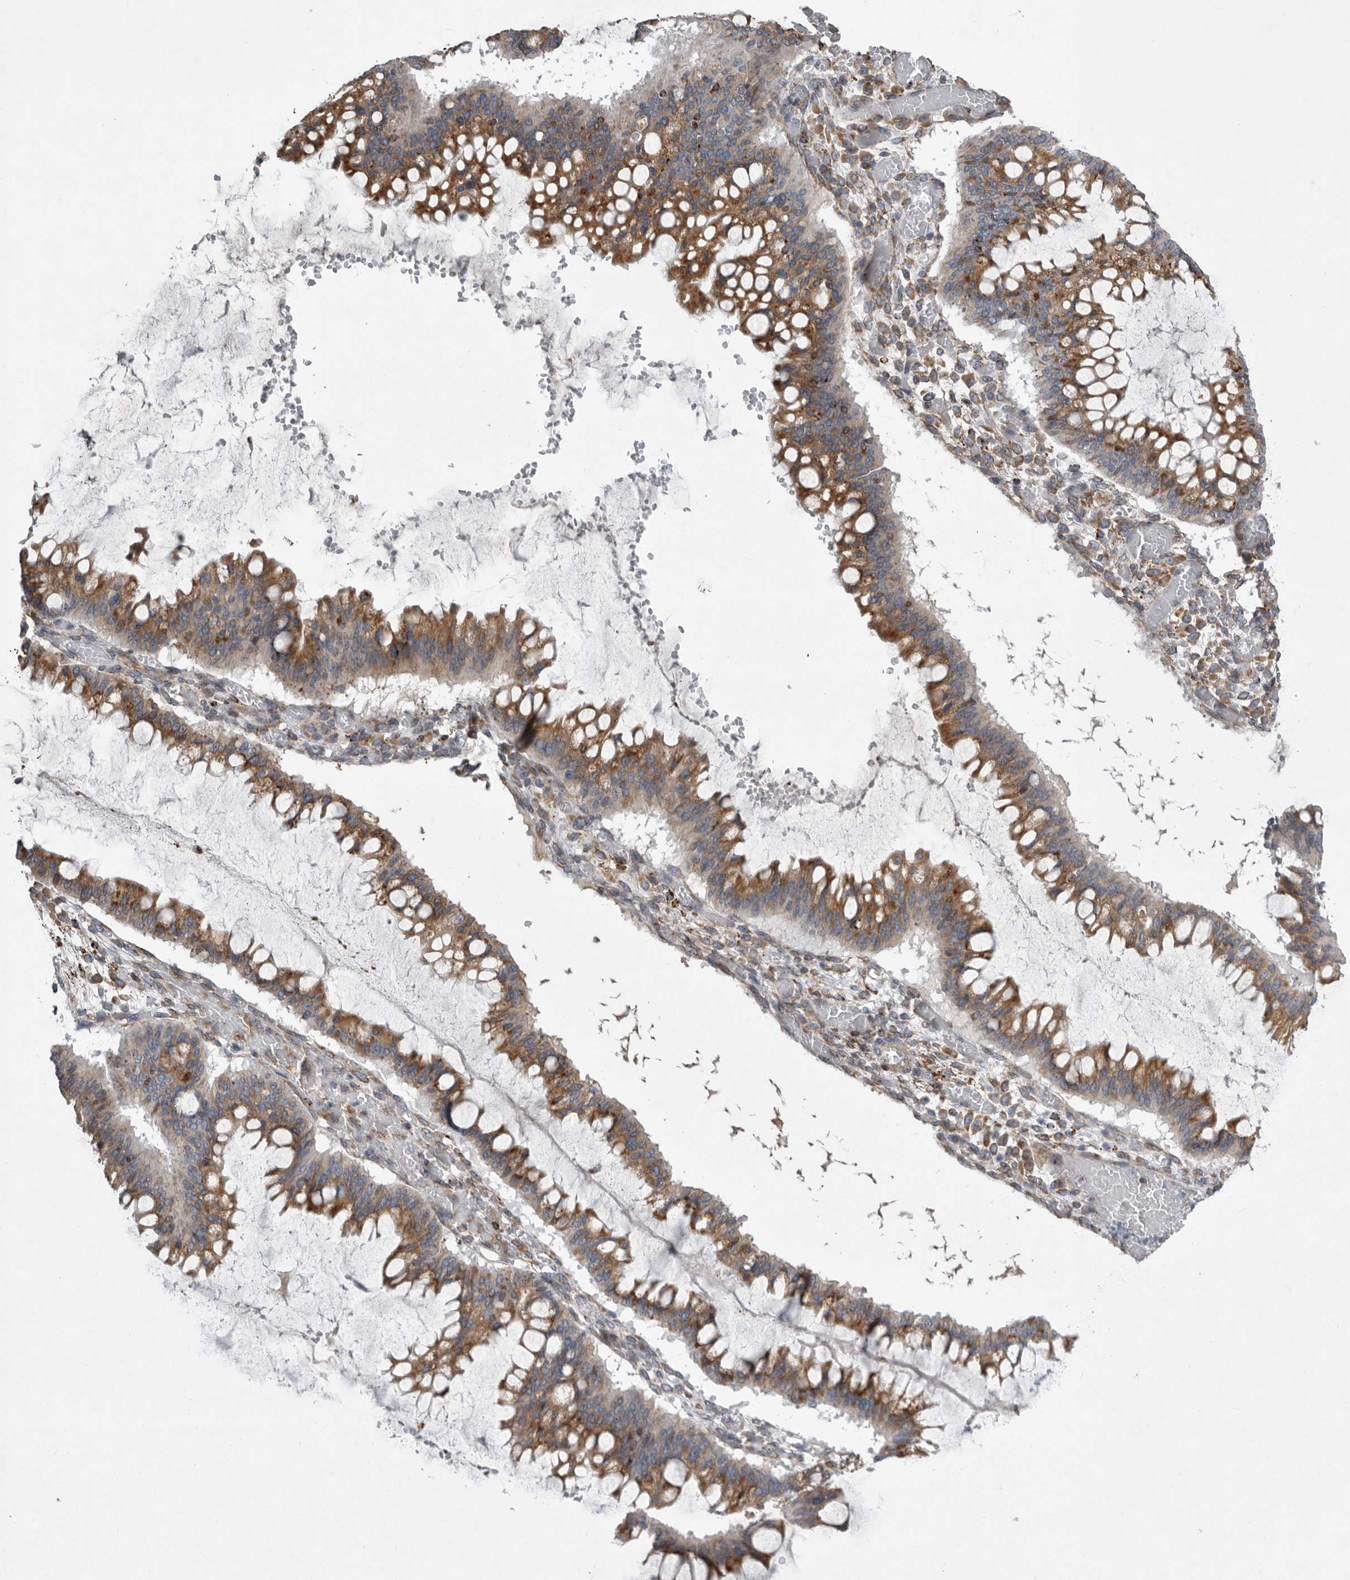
{"staining": {"intensity": "moderate", "quantity": ">75%", "location": "cytoplasmic/membranous"}, "tissue": "ovarian cancer", "cell_type": "Tumor cells", "image_type": "cancer", "snomed": [{"axis": "morphology", "description": "Cystadenocarcinoma, mucinous, NOS"}, {"axis": "topography", "description": "Ovary"}], "caption": "This photomicrograph displays IHC staining of mucinous cystadenocarcinoma (ovarian), with medium moderate cytoplasmic/membranous positivity in approximately >75% of tumor cells.", "gene": "GANAB", "patient": {"sex": "female", "age": 73}}